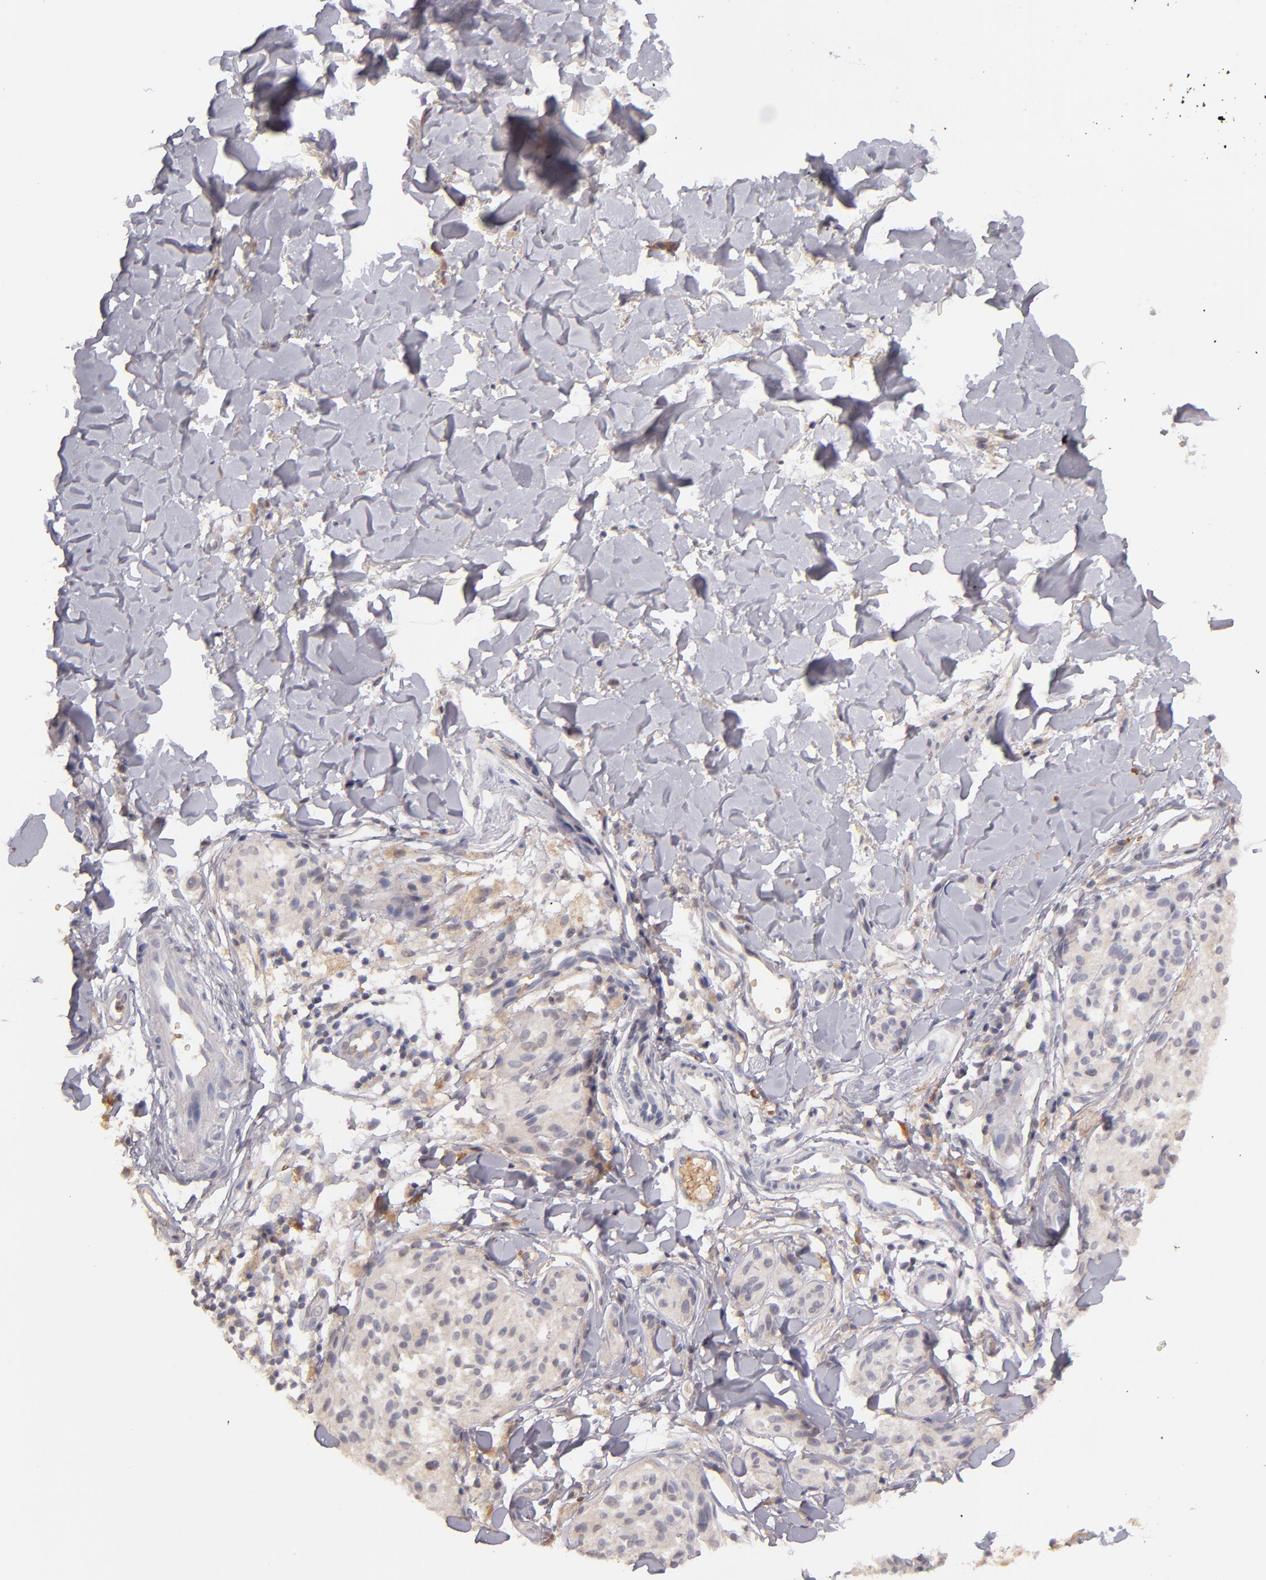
{"staining": {"intensity": "weak", "quantity": ">75%", "location": "cytoplasmic/membranous"}, "tissue": "melanoma", "cell_type": "Tumor cells", "image_type": "cancer", "snomed": [{"axis": "morphology", "description": "Malignant melanoma, Metastatic site"}, {"axis": "topography", "description": "Skin"}], "caption": "Immunohistochemistry of malignant melanoma (metastatic site) displays low levels of weak cytoplasmic/membranous positivity in about >75% of tumor cells. The protein is stained brown, and the nuclei are stained in blue (DAB (3,3'-diaminobenzidine) IHC with brightfield microscopy, high magnification).", "gene": "SERPINC1", "patient": {"sex": "female", "age": 66}}